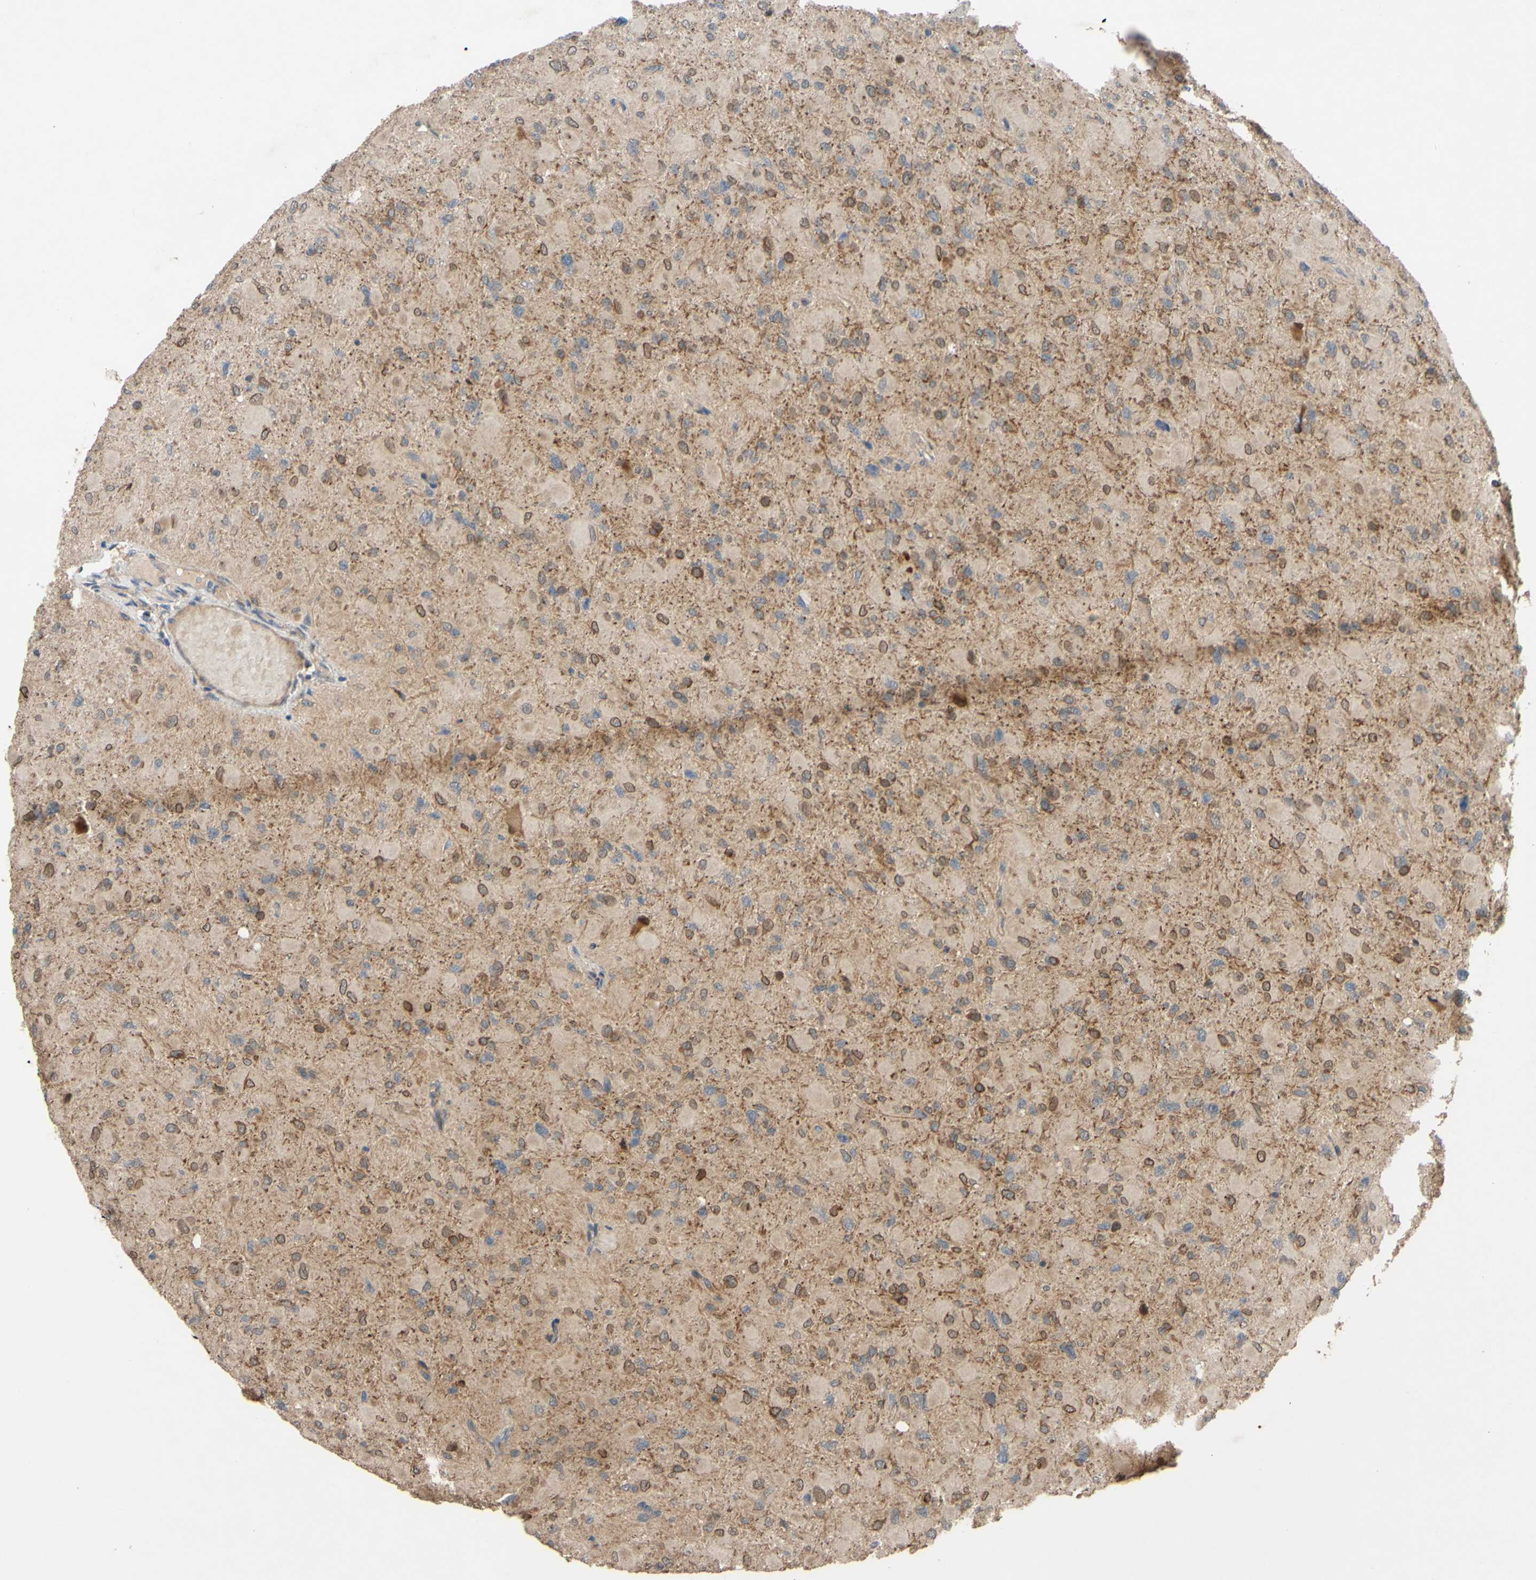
{"staining": {"intensity": "weak", "quantity": ">75%", "location": "cytoplasmic/membranous"}, "tissue": "glioma", "cell_type": "Tumor cells", "image_type": "cancer", "snomed": [{"axis": "morphology", "description": "Glioma, malignant, High grade"}, {"axis": "topography", "description": "Cerebral cortex"}], "caption": "Protein analysis of glioma tissue demonstrates weak cytoplasmic/membranous expression in about >75% of tumor cells.", "gene": "SHROOM4", "patient": {"sex": "female", "age": 36}}